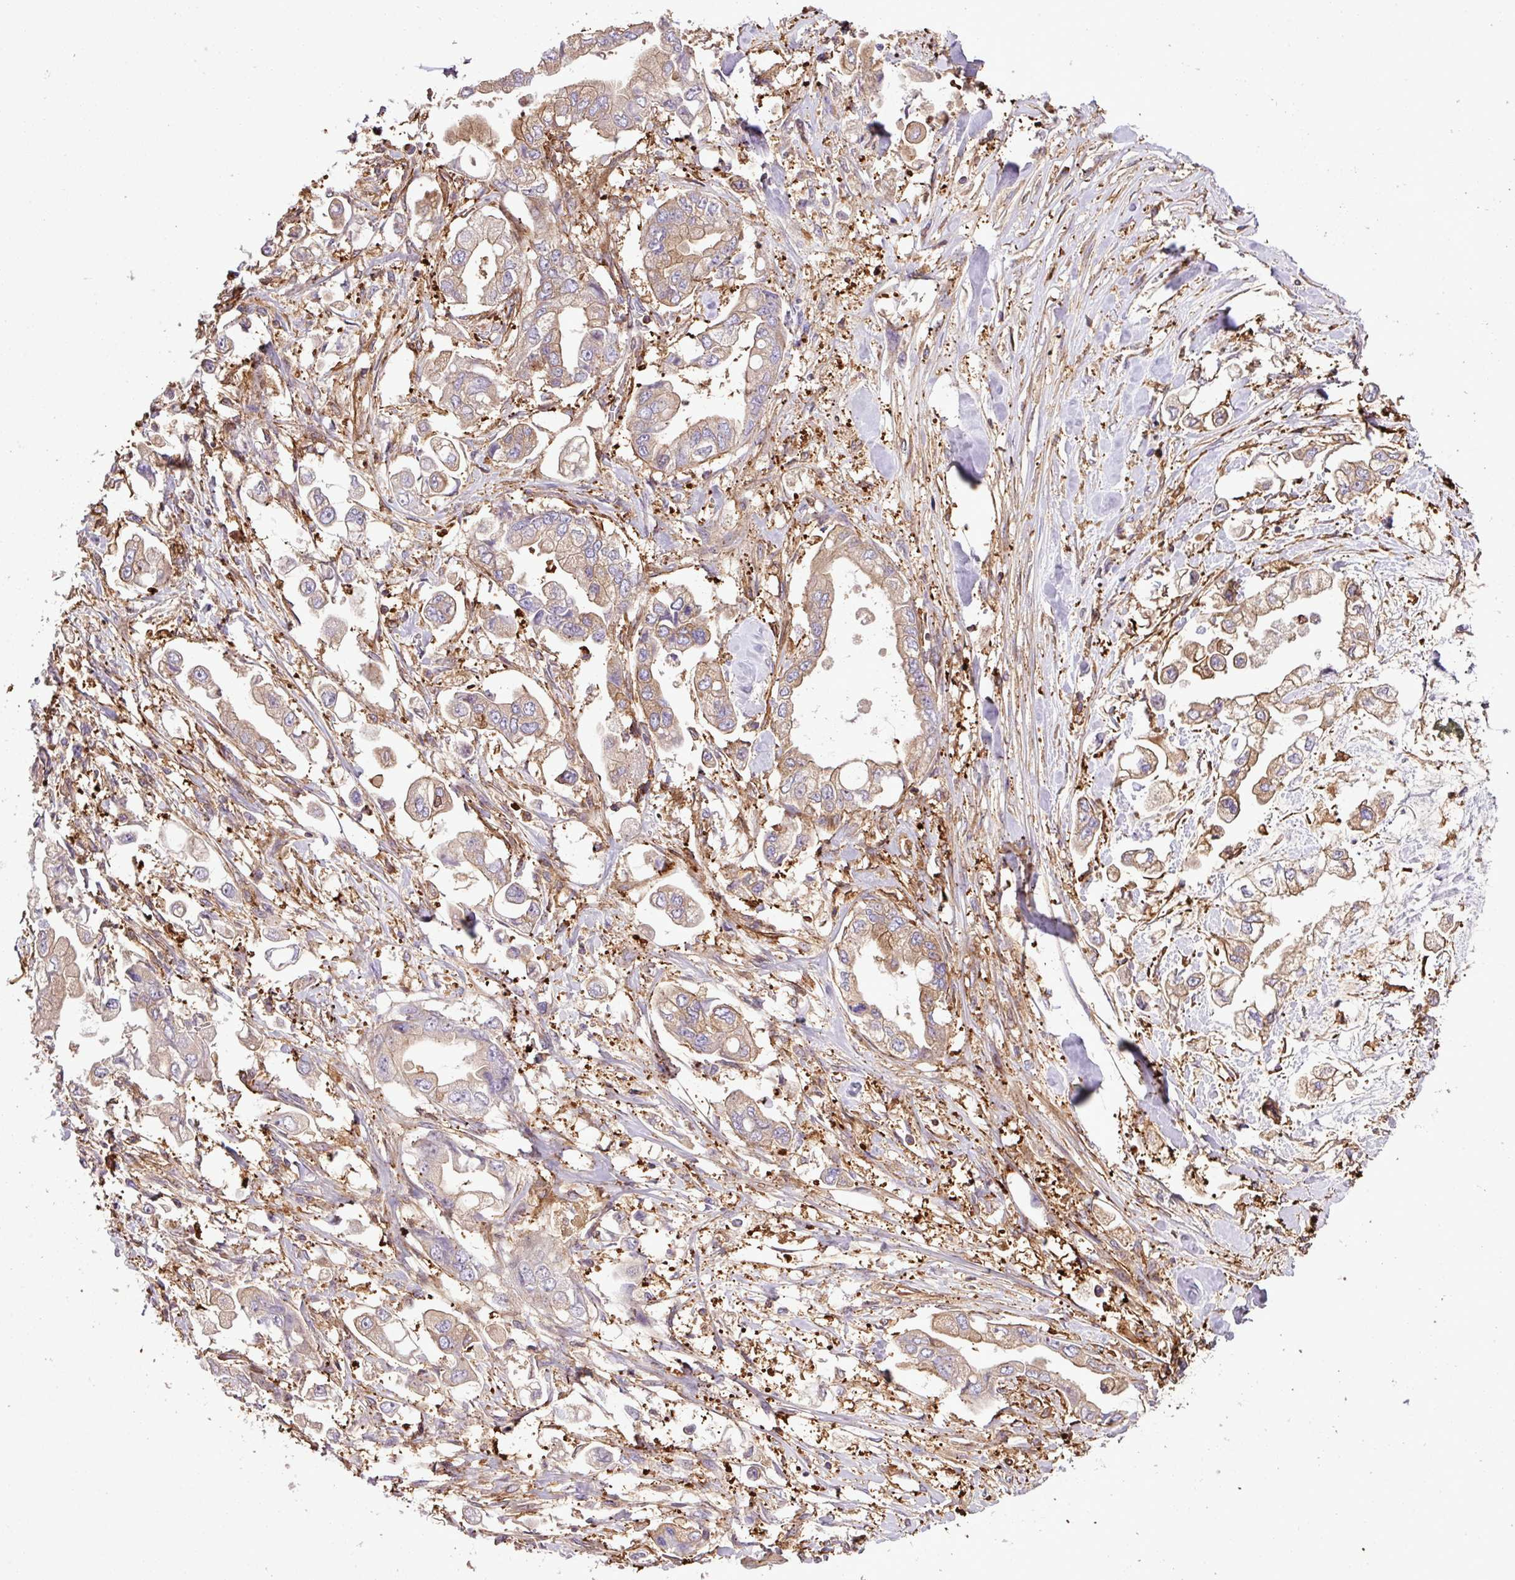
{"staining": {"intensity": "weak", "quantity": "<25%", "location": "cytoplasmic/membranous"}, "tissue": "stomach cancer", "cell_type": "Tumor cells", "image_type": "cancer", "snomed": [{"axis": "morphology", "description": "Adenocarcinoma, NOS"}, {"axis": "topography", "description": "Stomach"}], "caption": "Tumor cells show no significant protein staining in stomach cancer (adenocarcinoma).", "gene": "PGAP6", "patient": {"sex": "male", "age": 62}}